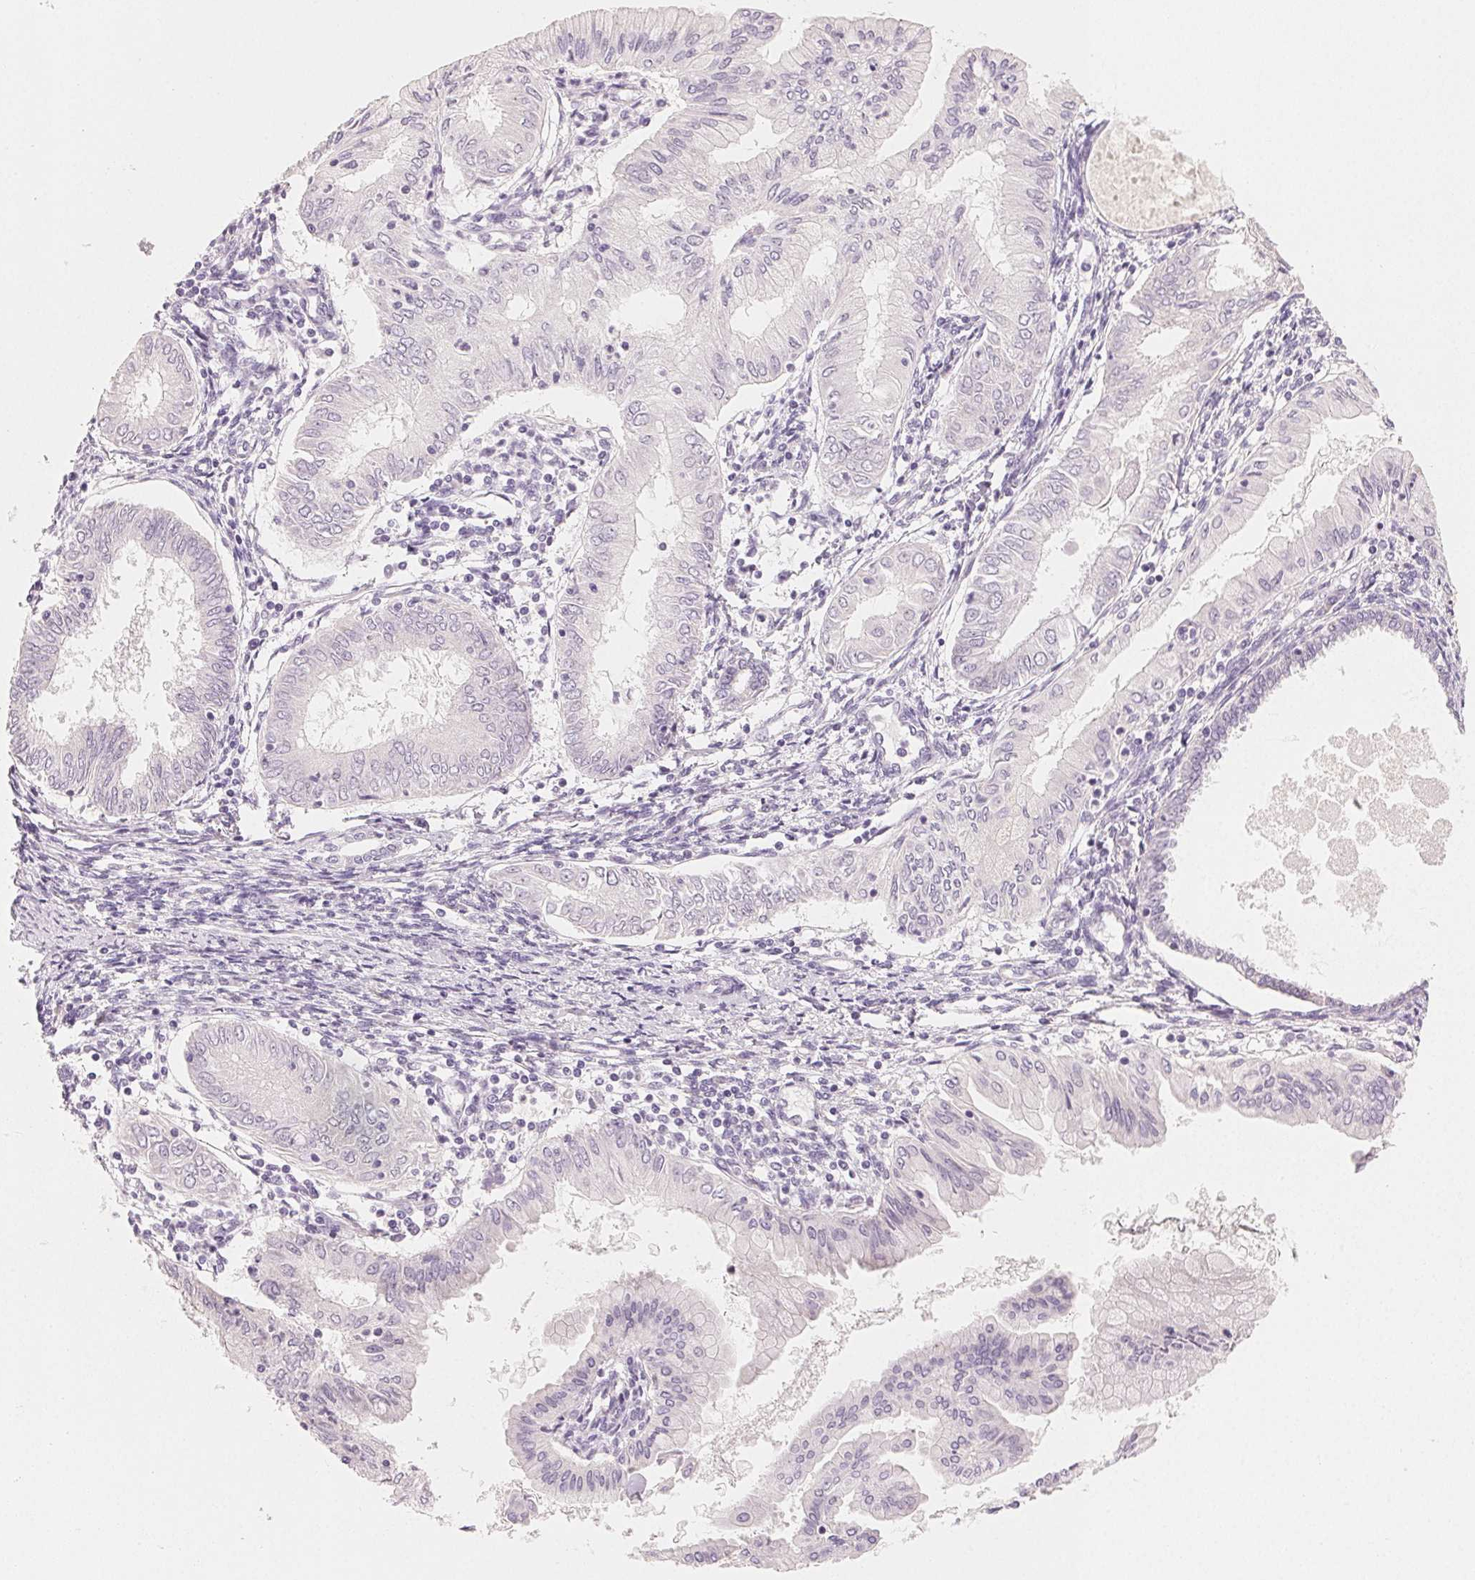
{"staining": {"intensity": "negative", "quantity": "none", "location": "none"}, "tissue": "endometrial cancer", "cell_type": "Tumor cells", "image_type": "cancer", "snomed": [{"axis": "morphology", "description": "Adenocarcinoma, NOS"}, {"axis": "topography", "description": "Endometrium"}], "caption": "There is no significant staining in tumor cells of endometrial cancer (adenocarcinoma).", "gene": "MYBL1", "patient": {"sex": "female", "age": 68}}